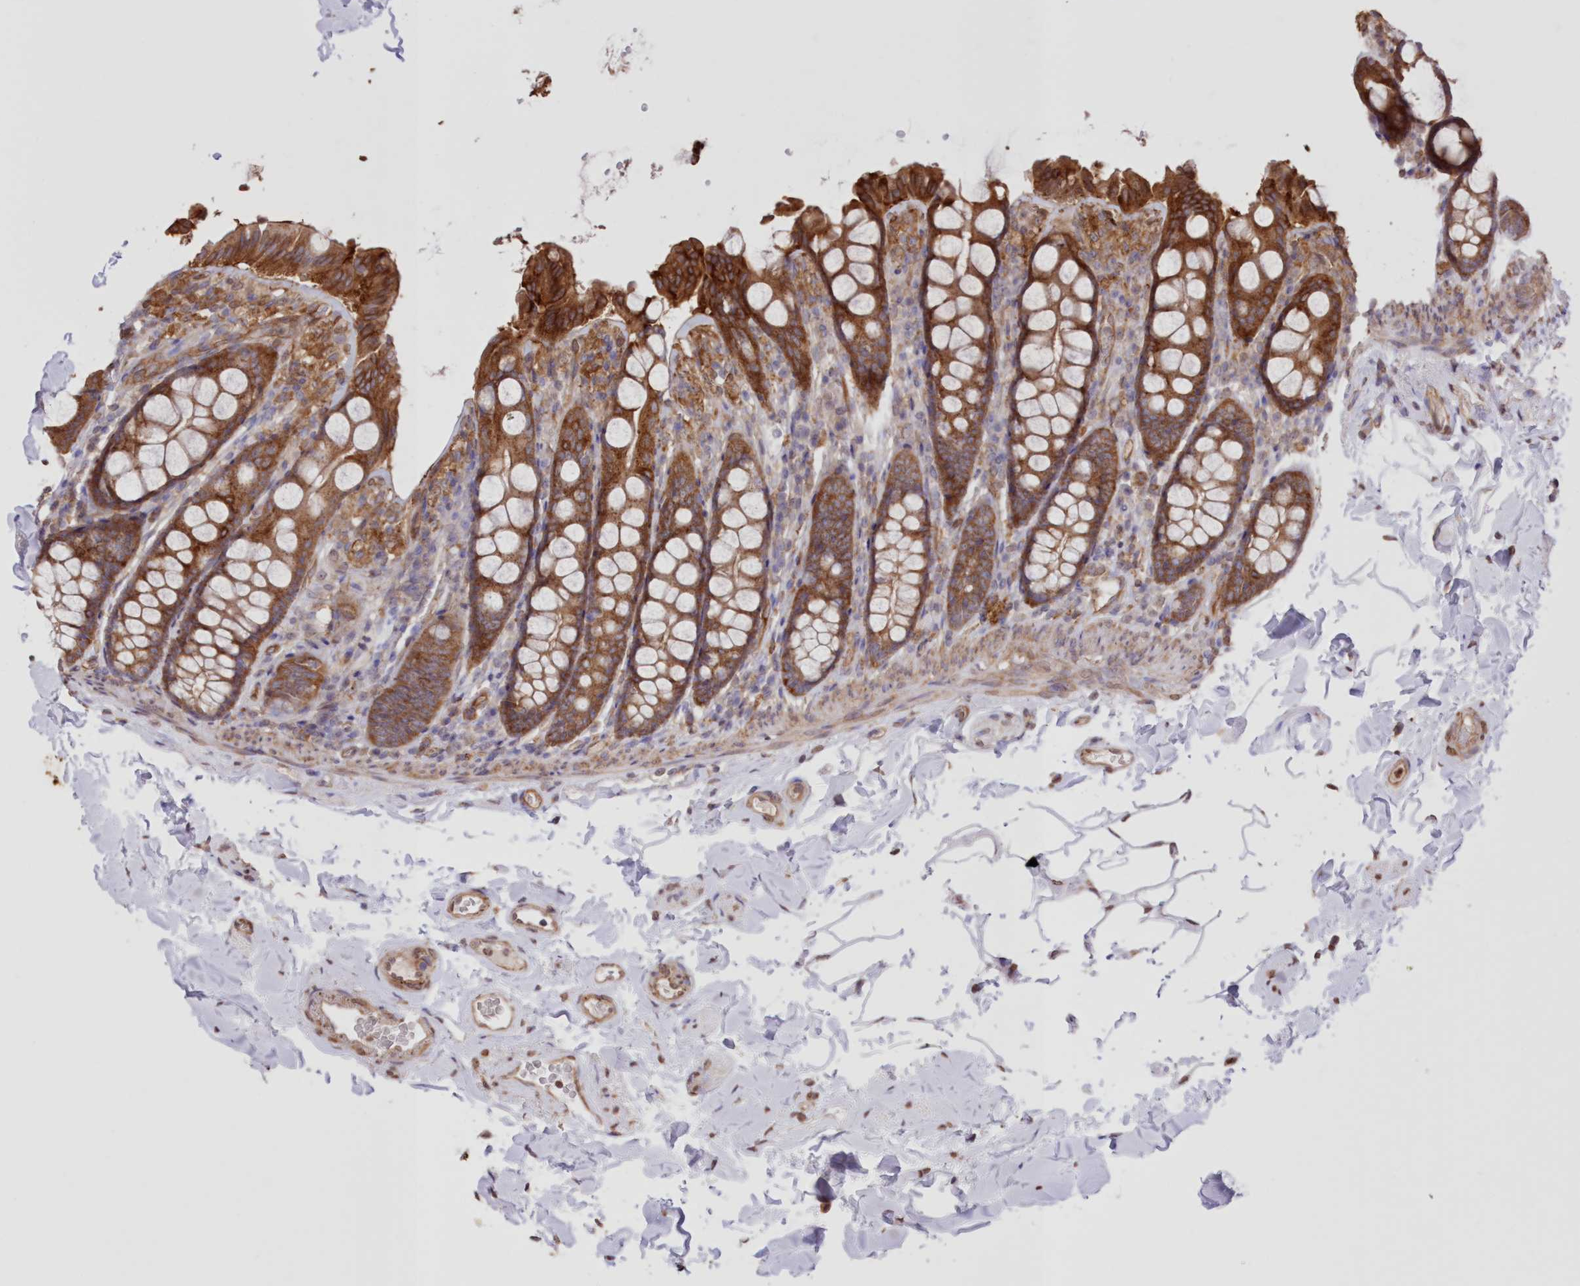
{"staining": {"intensity": "moderate", "quantity": ">75%", "location": "cytoplasmic/membranous"}, "tissue": "colon", "cell_type": "Endothelial cells", "image_type": "normal", "snomed": [{"axis": "morphology", "description": "Normal tissue, NOS"}, {"axis": "topography", "description": "Colon"}, {"axis": "topography", "description": "Peripheral nerve tissue"}], "caption": "This is an image of immunohistochemistry (IHC) staining of benign colon, which shows moderate staining in the cytoplasmic/membranous of endothelial cells.", "gene": "FCHO2", "patient": {"sex": "female", "age": 61}}